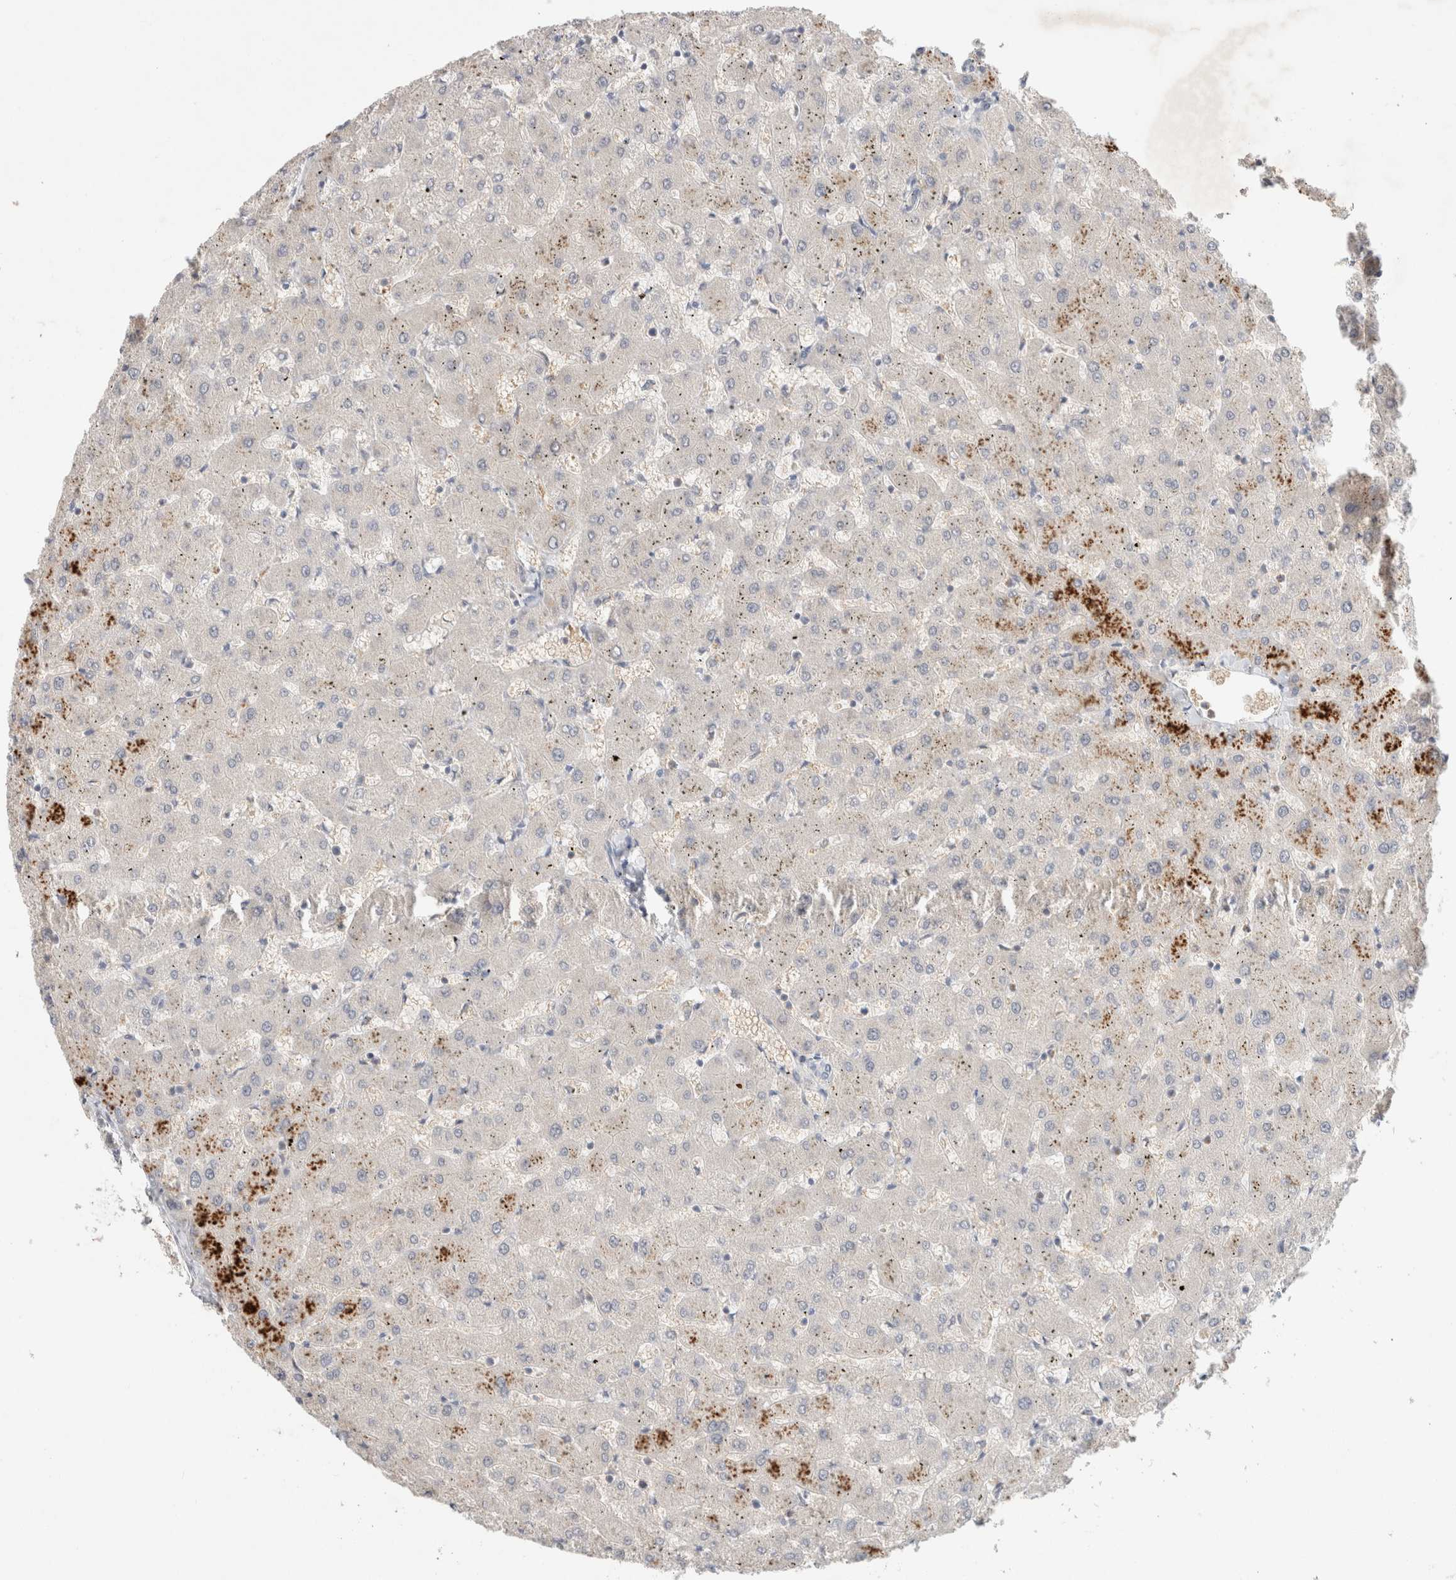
{"staining": {"intensity": "negative", "quantity": "none", "location": "none"}, "tissue": "liver", "cell_type": "Cholangiocytes", "image_type": "normal", "snomed": [{"axis": "morphology", "description": "Normal tissue, NOS"}, {"axis": "topography", "description": "Liver"}], "caption": "This is an immunohistochemistry (IHC) image of unremarkable liver. There is no positivity in cholangiocytes.", "gene": "MPP2", "patient": {"sex": "female", "age": 63}}